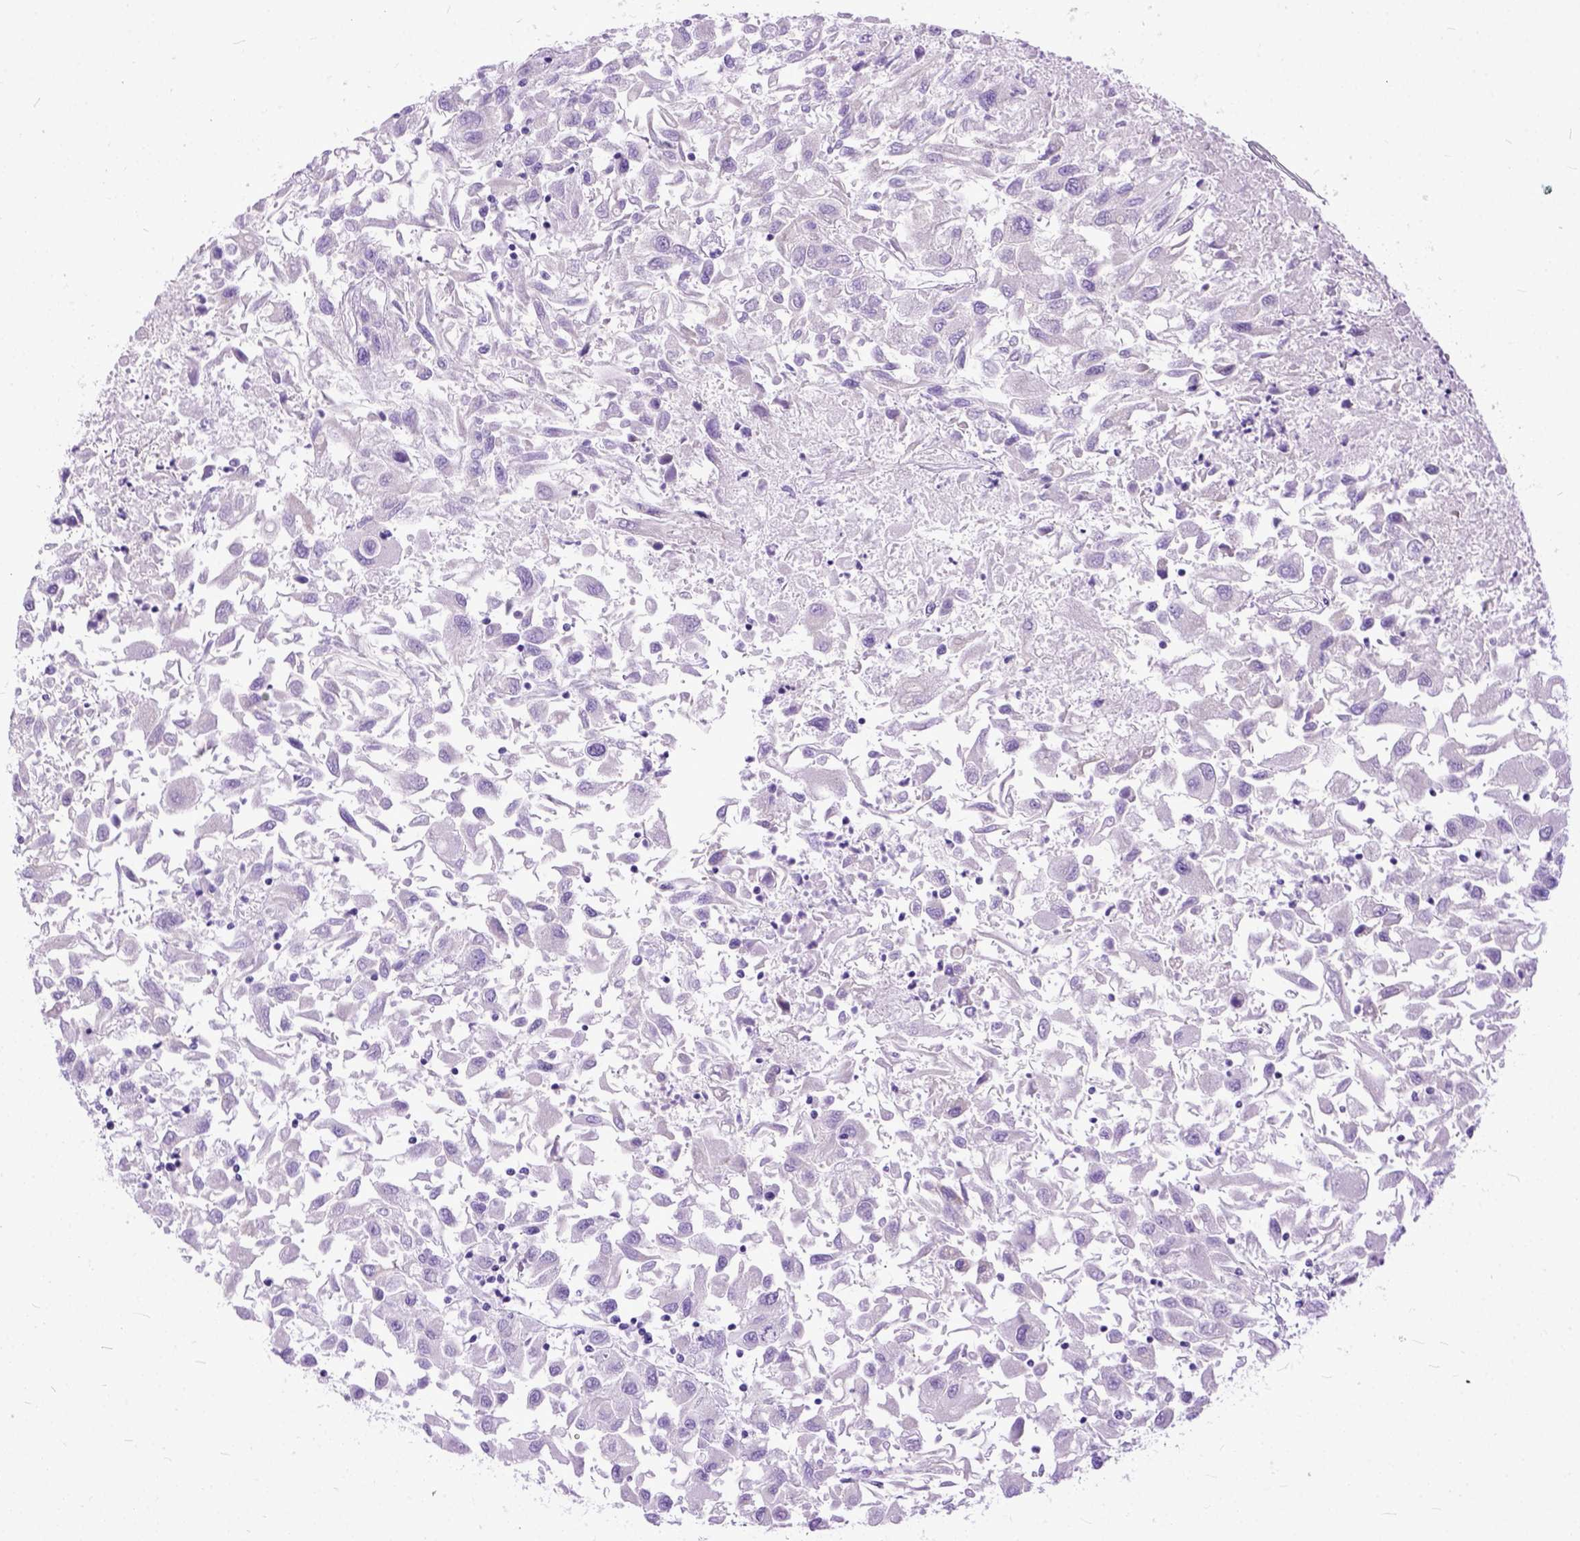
{"staining": {"intensity": "negative", "quantity": "none", "location": "none"}, "tissue": "renal cancer", "cell_type": "Tumor cells", "image_type": "cancer", "snomed": [{"axis": "morphology", "description": "Adenocarcinoma, NOS"}, {"axis": "topography", "description": "Kidney"}], "caption": "Tumor cells show no significant protein staining in renal adenocarcinoma. (DAB (3,3'-diaminobenzidine) IHC with hematoxylin counter stain).", "gene": "PPL", "patient": {"sex": "female", "age": 76}}